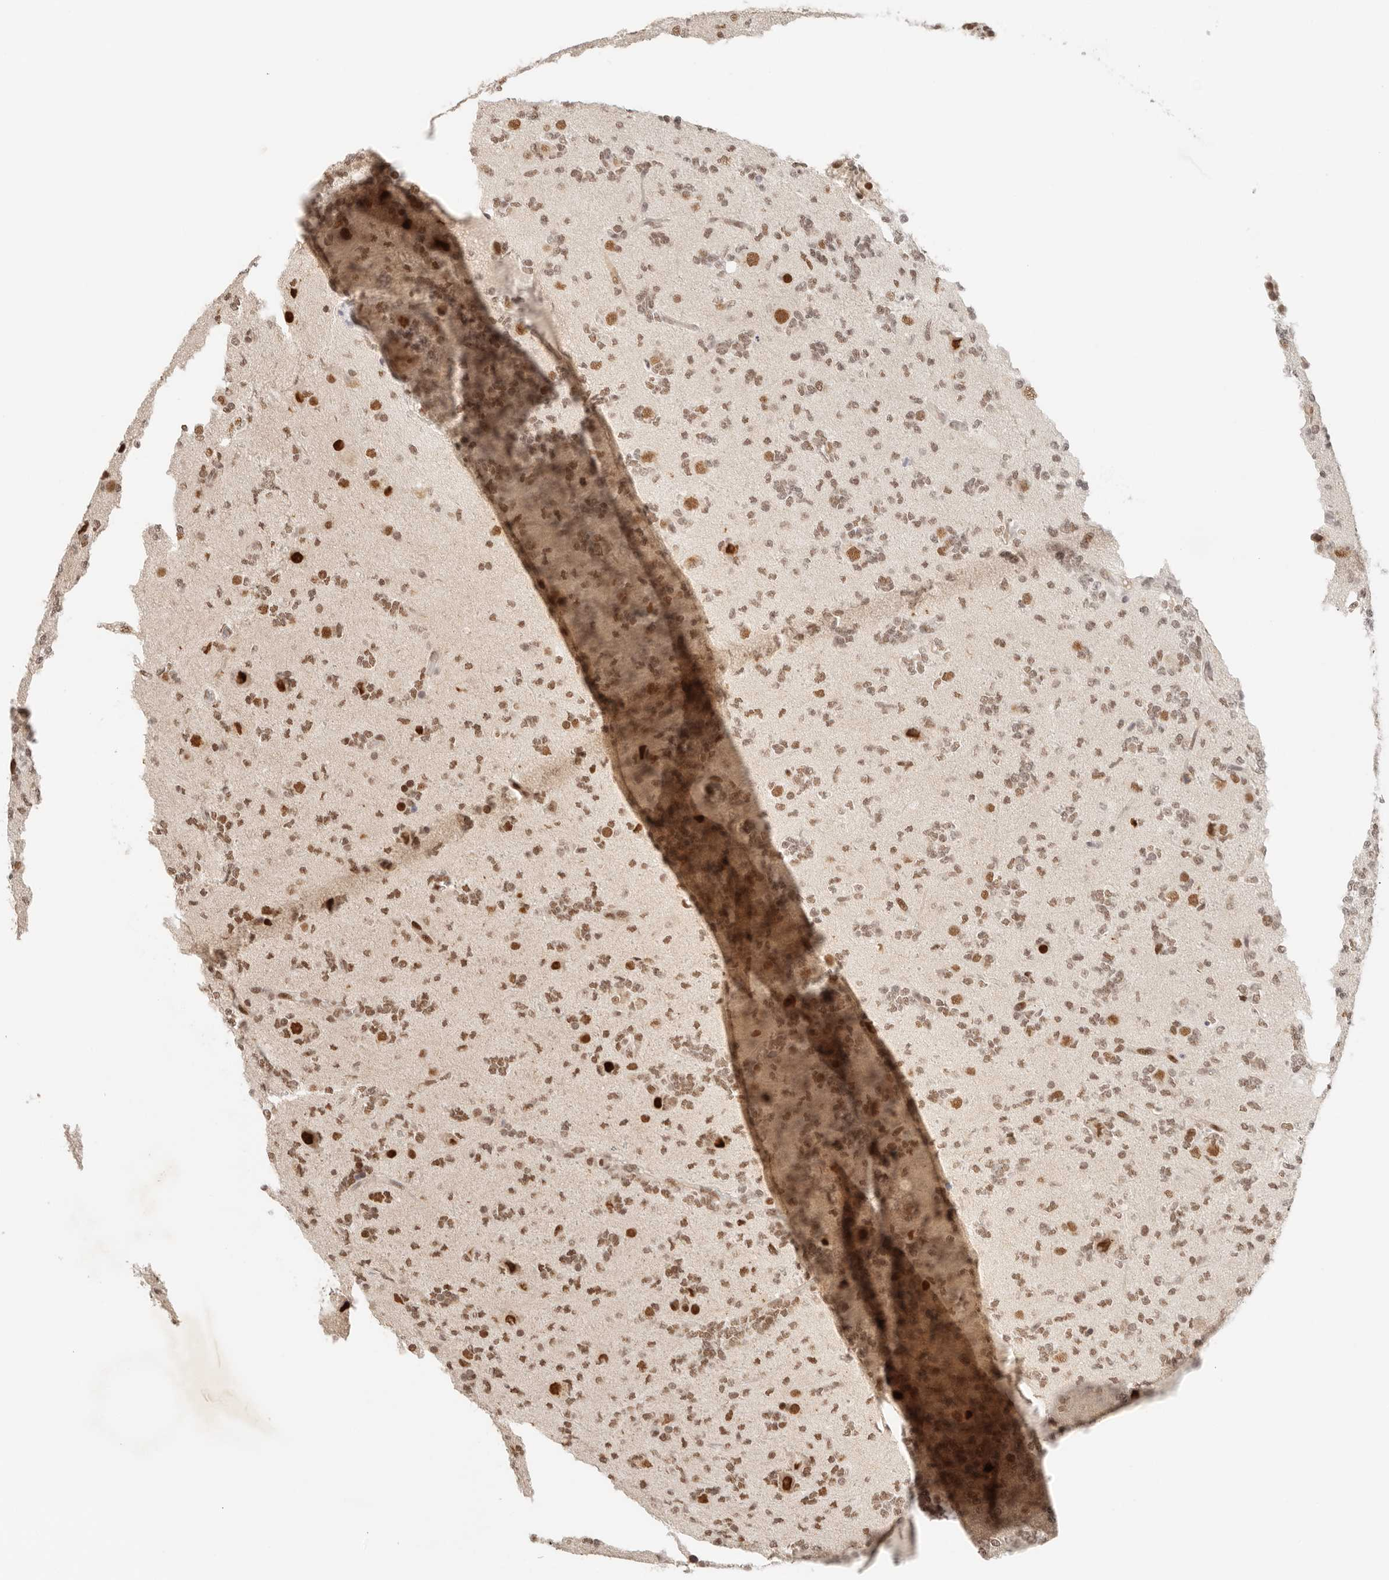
{"staining": {"intensity": "moderate", "quantity": ">75%", "location": "nuclear"}, "tissue": "glioma", "cell_type": "Tumor cells", "image_type": "cancer", "snomed": [{"axis": "morphology", "description": "Glioma, malignant, High grade"}, {"axis": "topography", "description": "Brain"}], "caption": "High-grade glioma (malignant) stained with a protein marker demonstrates moderate staining in tumor cells.", "gene": "HOXC5", "patient": {"sex": "female", "age": 62}}